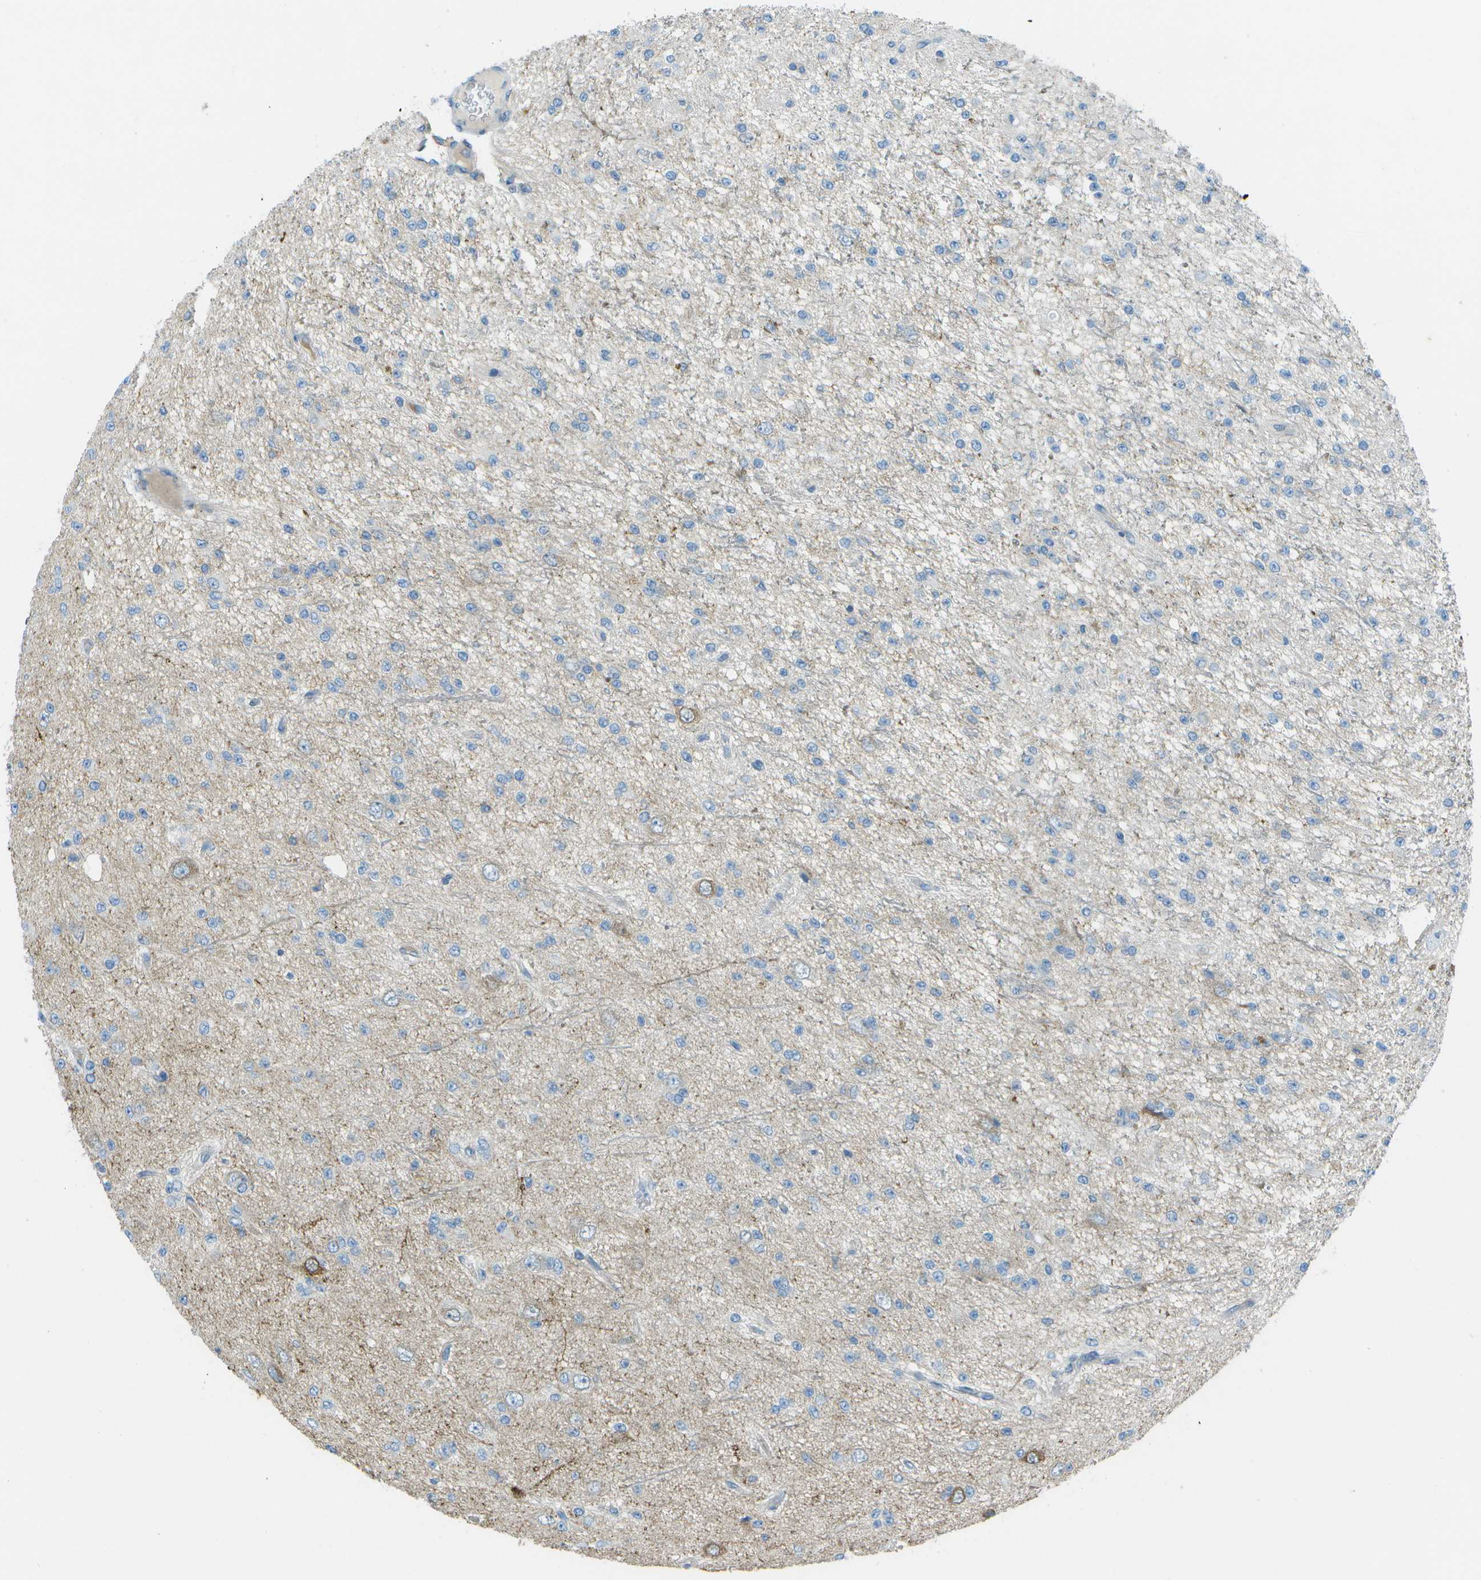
{"staining": {"intensity": "negative", "quantity": "none", "location": "none"}, "tissue": "glioma", "cell_type": "Tumor cells", "image_type": "cancer", "snomed": [{"axis": "morphology", "description": "Glioma, malignant, Low grade"}, {"axis": "topography", "description": "Brain"}], "caption": "Glioma was stained to show a protein in brown. There is no significant expression in tumor cells. Brightfield microscopy of immunohistochemistry stained with DAB (3,3'-diaminobenzidine) (brown) and hematoxylin (blue), captured at high magnification.", "gene": "LRRC66", "patient": {"sex": "male", "age": 38}}